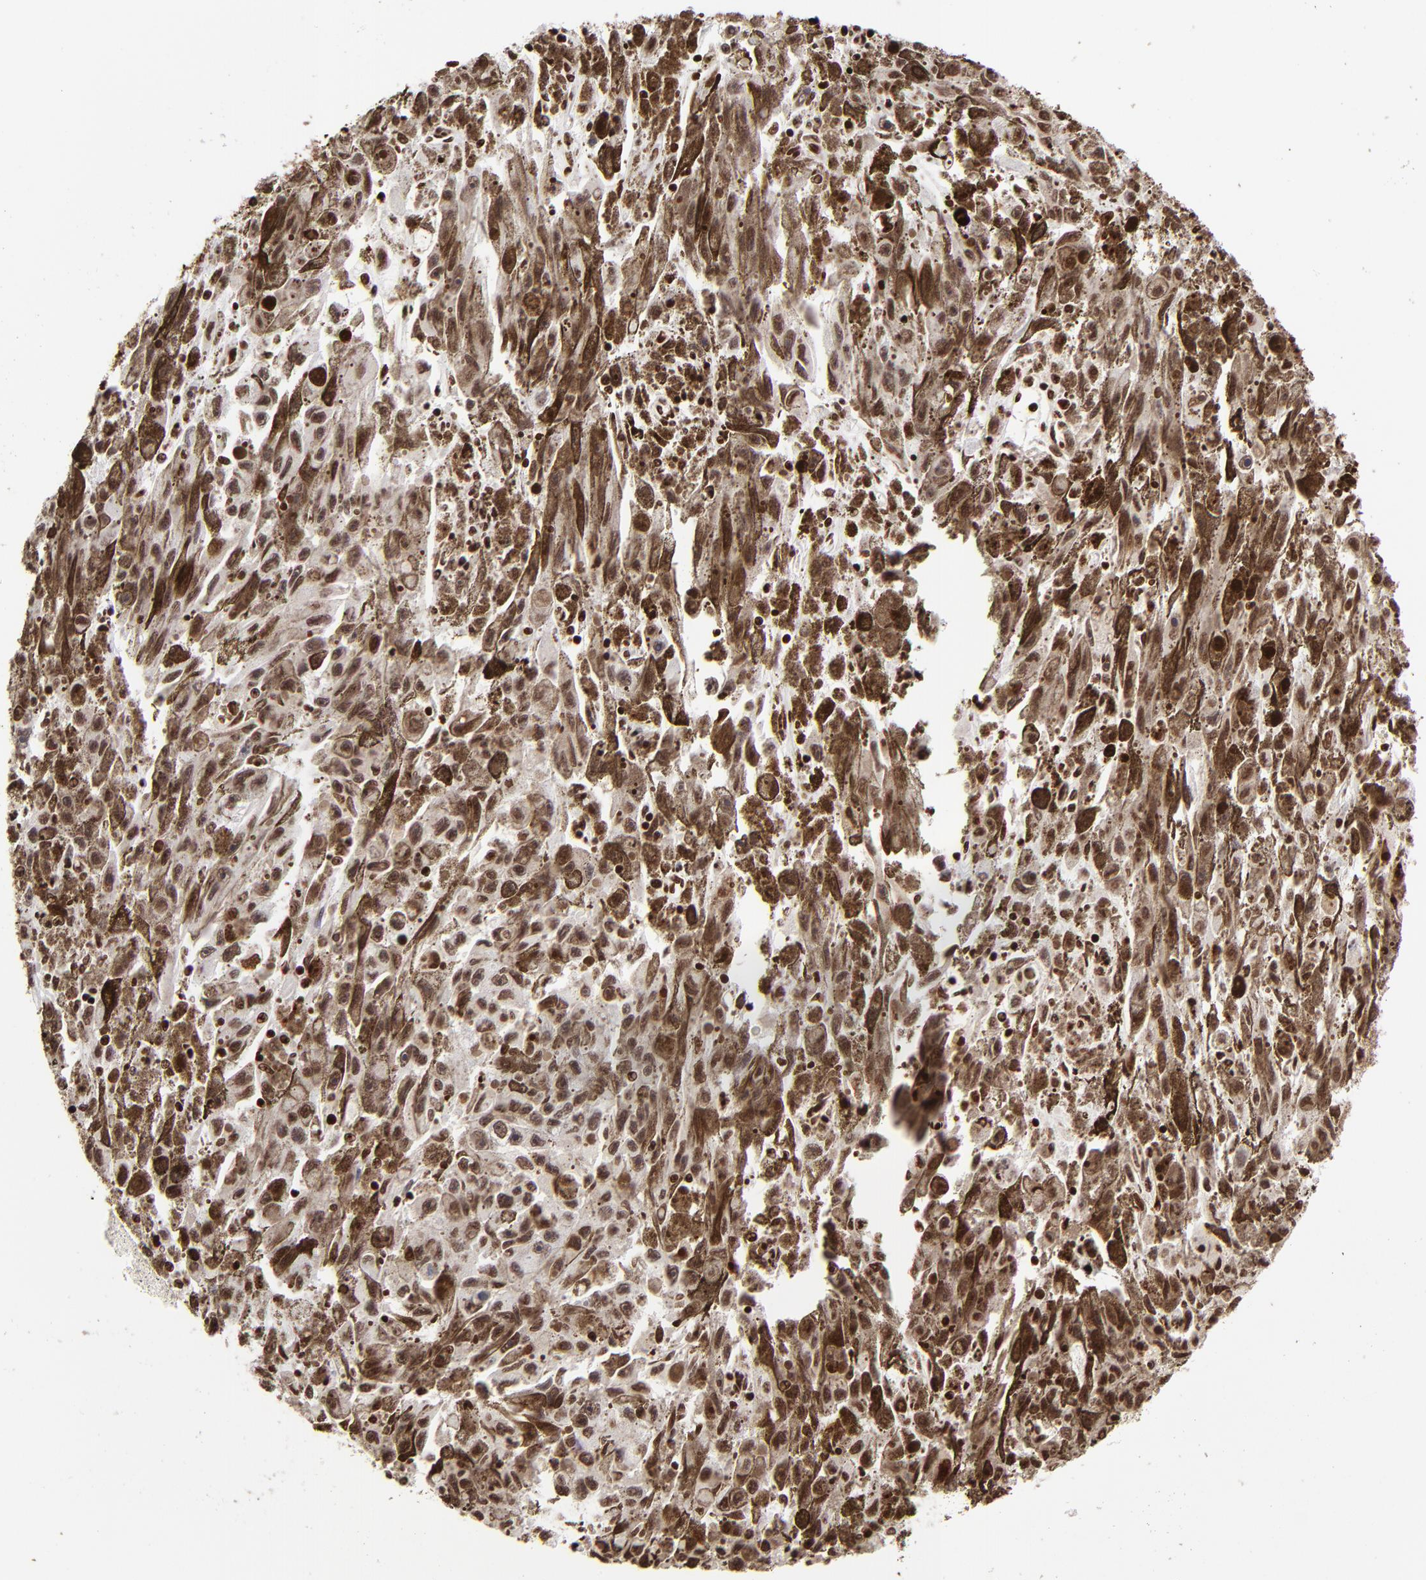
{"staining": {"intensity": "strong", "quantity": ">75%", "location": "cytoplasmic/membranous,nuclear"}, "tissue": "melanoma", "cell_type": "Tumor cells", "image_type": "cancer", "snomed": [{"axis": "morphology", "description": "Malignant melanoma, NOS"}, {"axis": "topography", "description": "Skin"}], "caption": "Immunohistochemistry (IHC) image of neoplastic tissue: melanoma stained using immunohistochemistry (IHC) shows high levels of strong protein expression localized specifically in the cytoplasmic/membranous and nuclear of tumor cells, appearing as a cytoplasmic/membranous and nuclear brown color.", "gene": "ZNF544", "patient": {"sex": "female", "age": 104}}